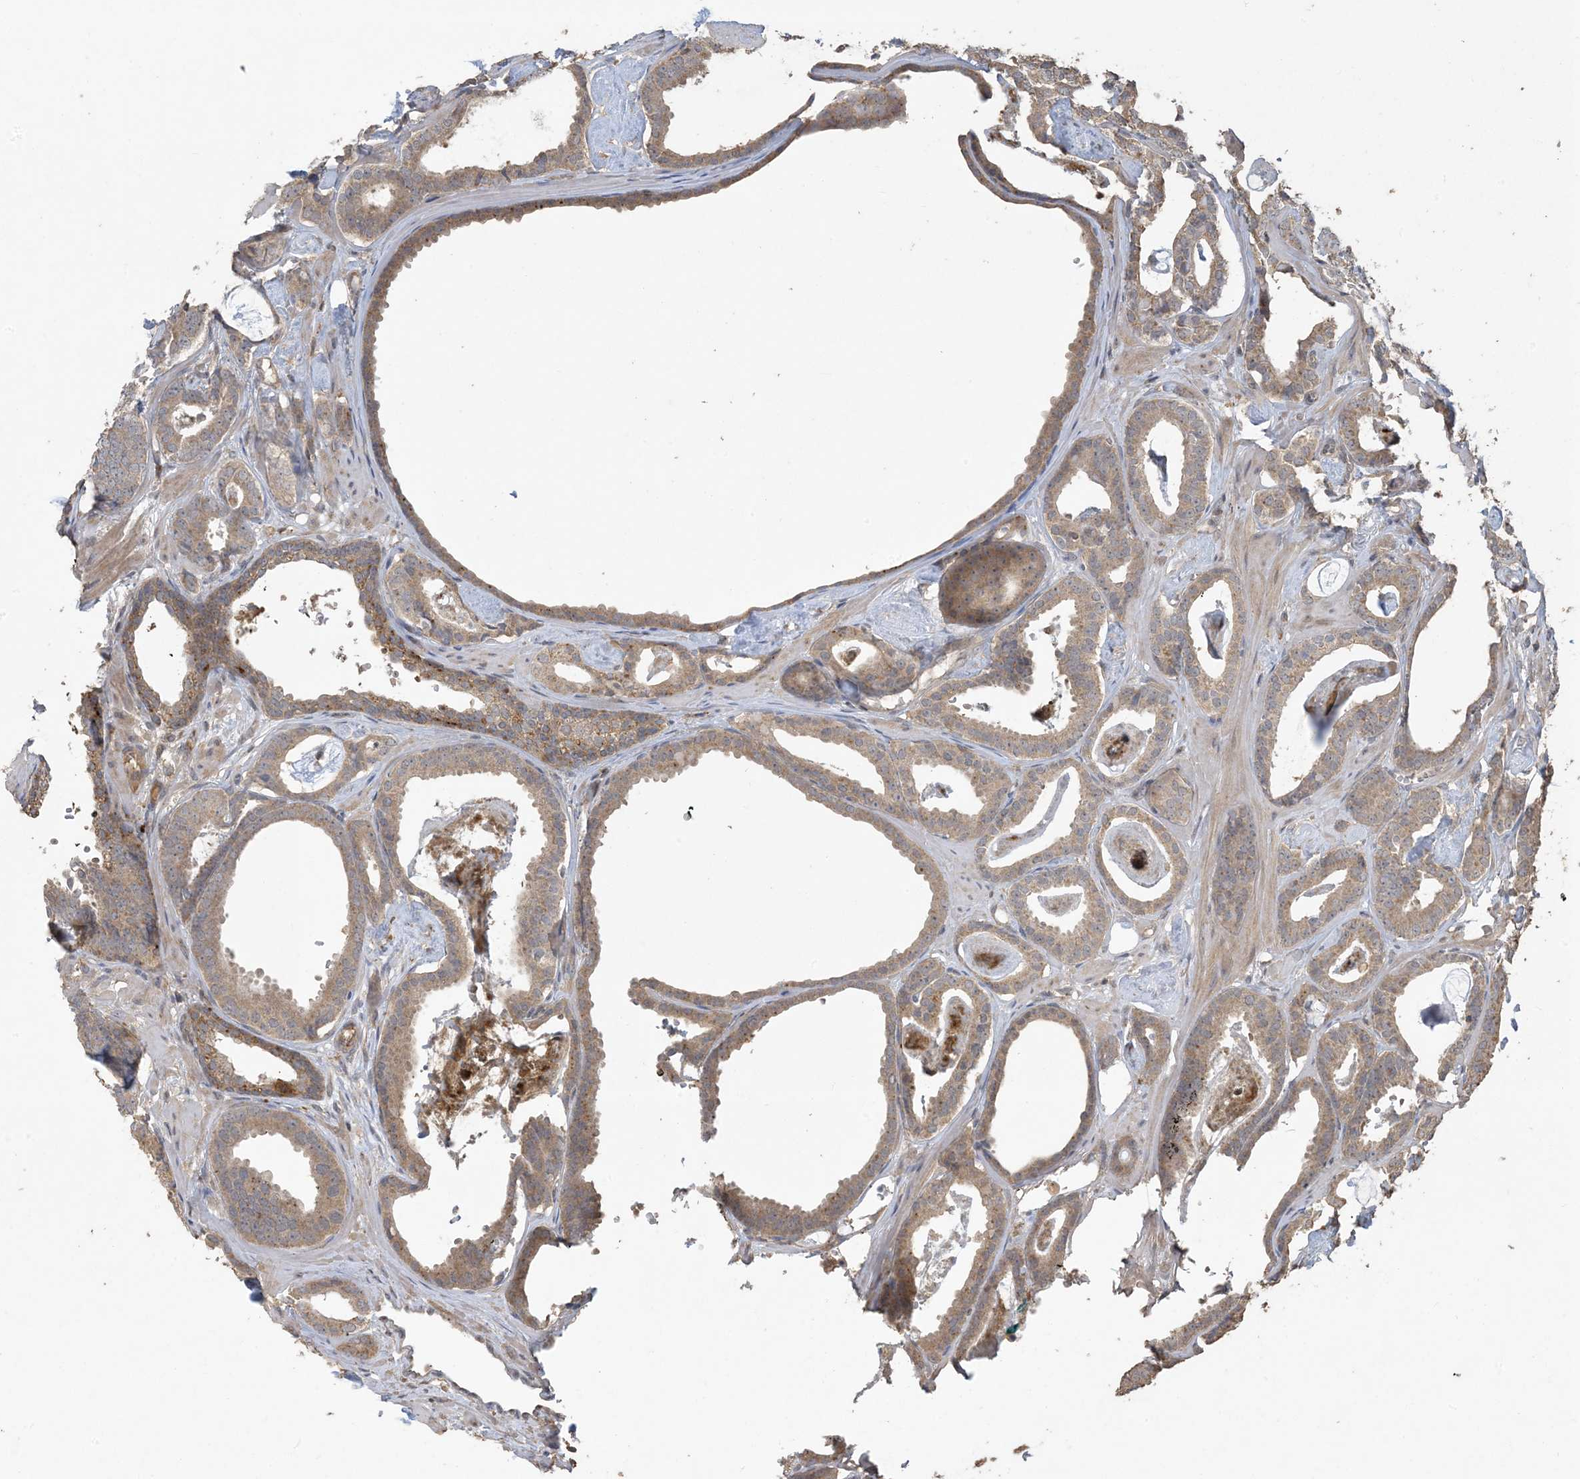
{"staining": {"intensity": "weak", "quantity": ">75%", "location": "cytoplasmic/membranous"}, "tissue": "prostate cancer", "cell_type": "Tumor cells", "image_type": "cancer", "snomed": [{"axis": "morphology", "description": "Adenocarcinoma, Low grade"}, {"axis": "topography", "description": "Prostate"}], "caption": "Protein analysis of prostate cancer tissue reveals weak cytoplasmic/membranous positivity in approximately >75% of tumor cells.", "gene": "EFCAB8", "patient": {"sex": "male", "age": 53}}